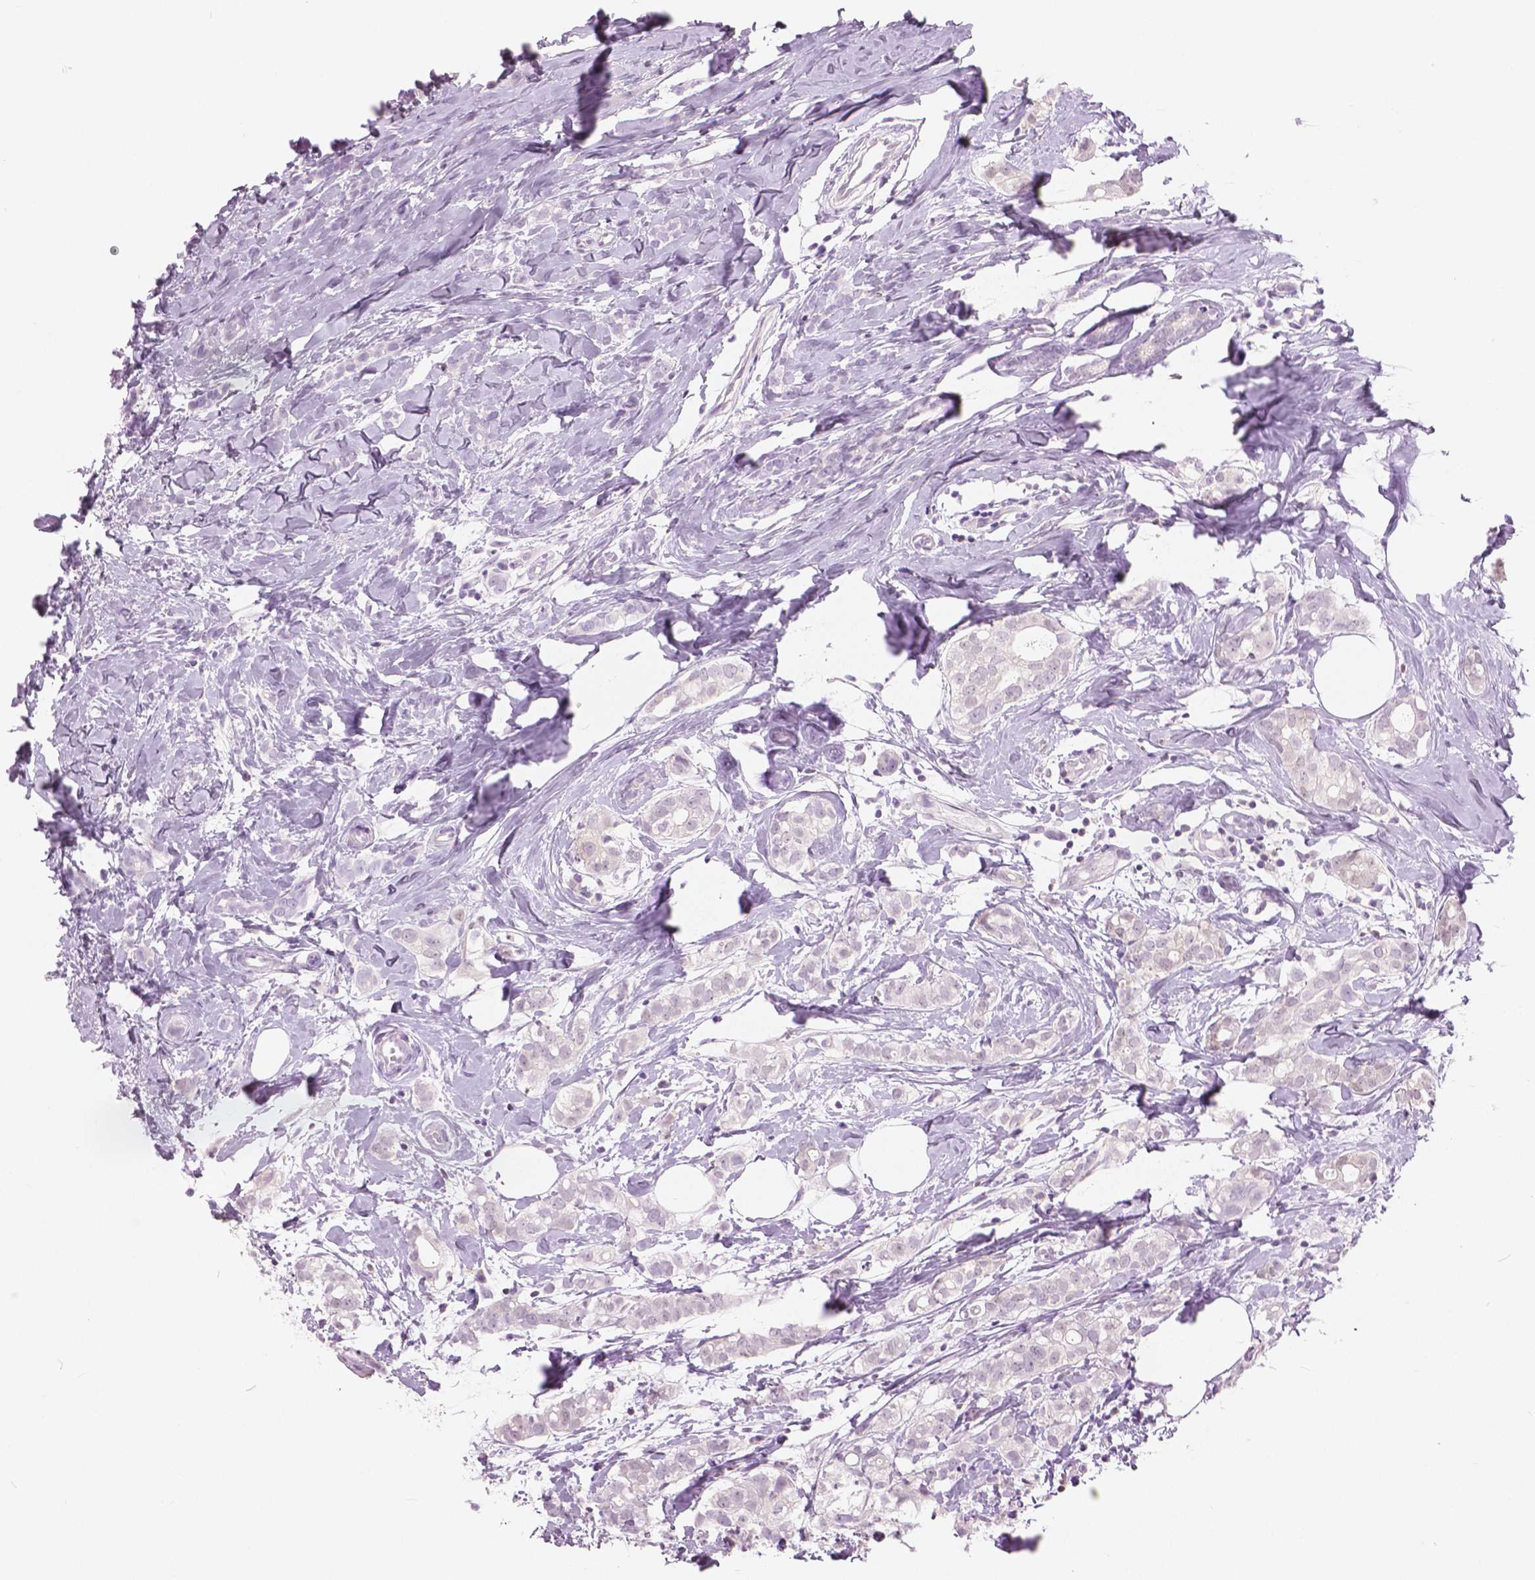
{"staining": {"intensity": "negative", "quantity": "none", "location": "none"}, "tissue": "breast cancer", "cell_type": "Tumor cells", "image_type": "cancer", "snomed": [{"axis": "morphology", "description": "Duct carcinoma"}, {"axis": "topography", "description": "Breast"}], "caption": "This is a histopathology image of immunohistochemistry staining of breast cancer, which shows no positivity in tumor cells.", "gene": "GALM", "patient": {"sex": "female", "age": 40}}